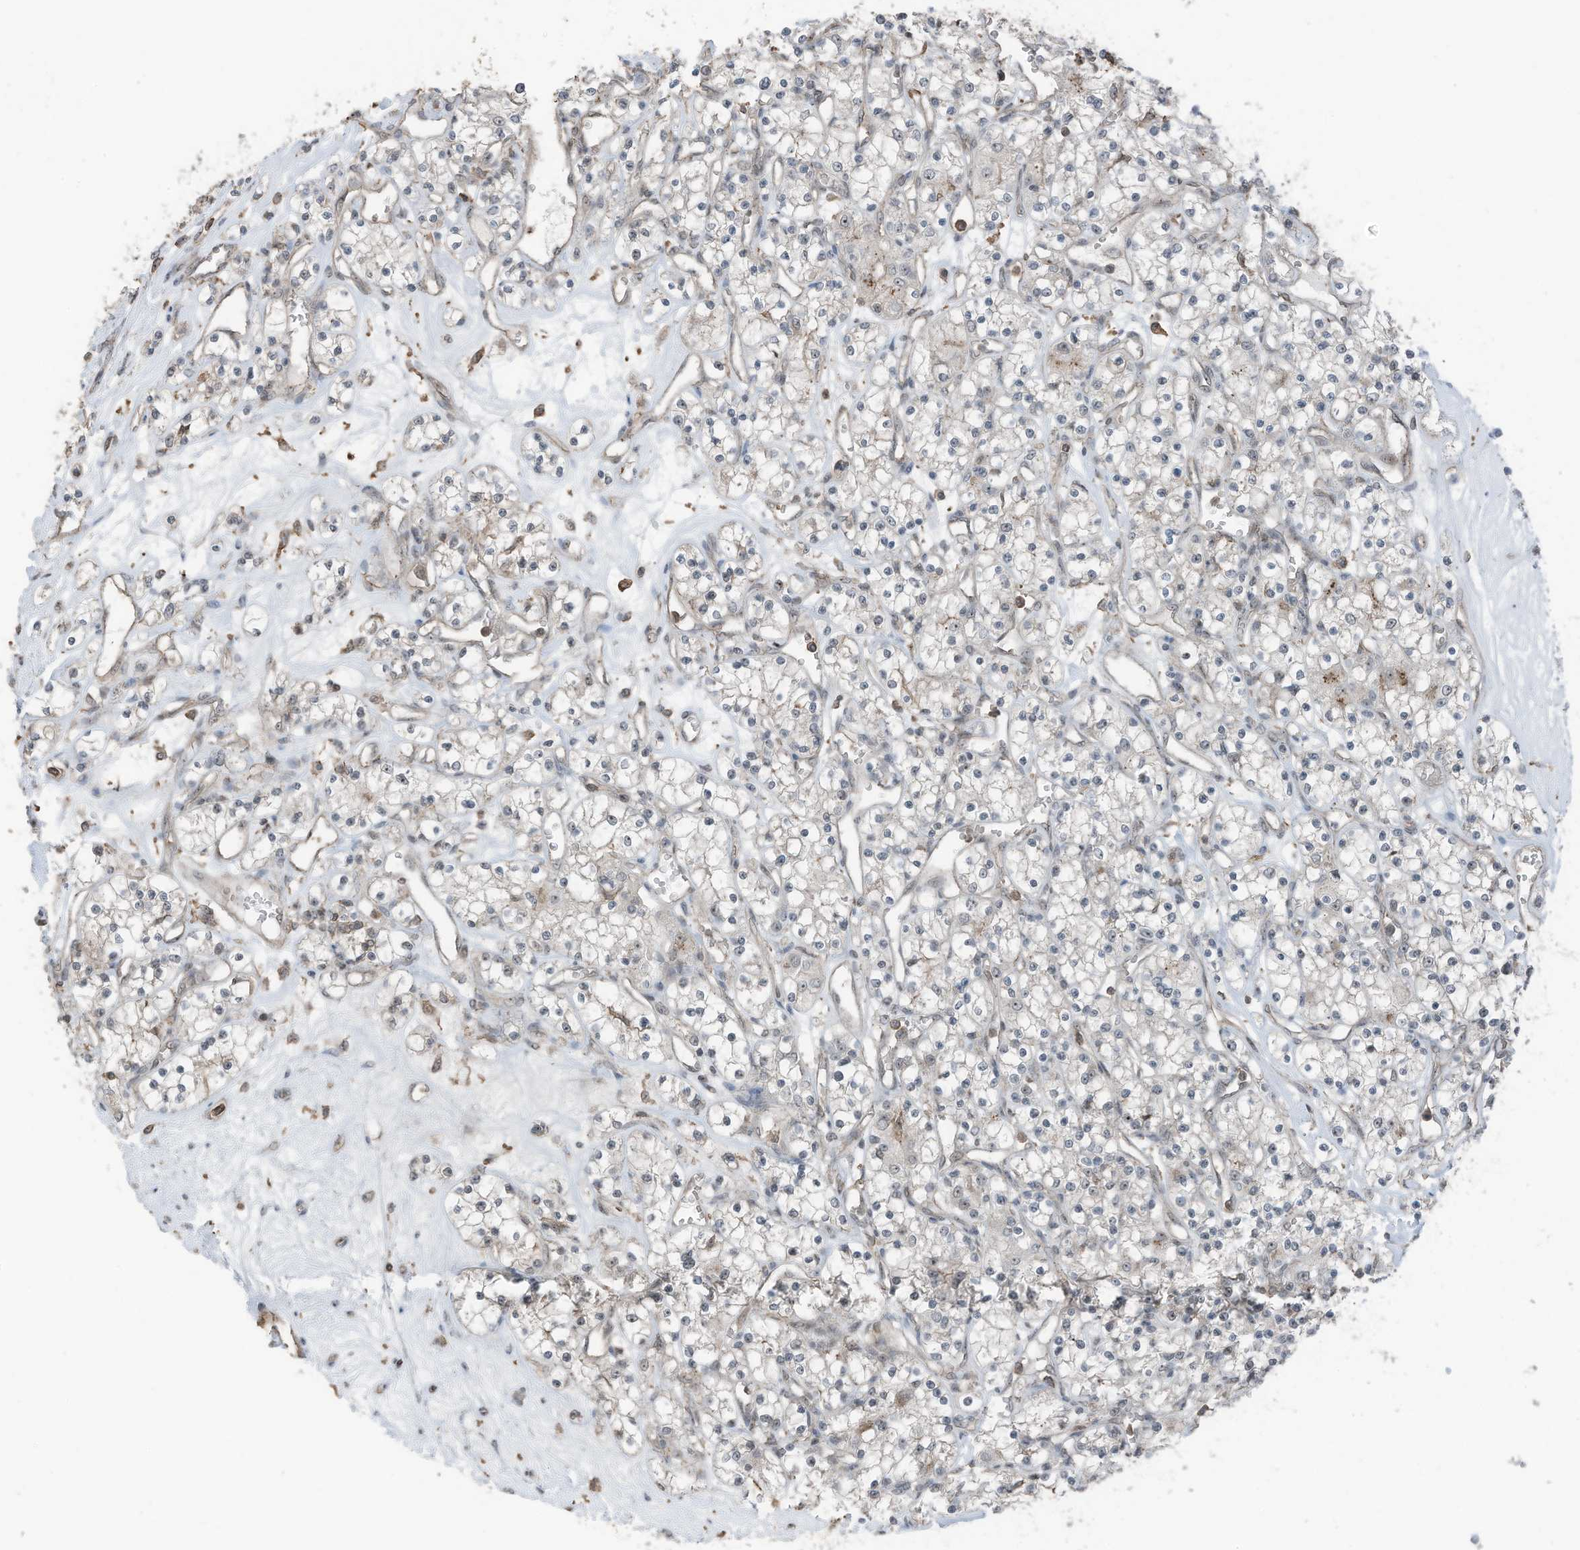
{"staining": {"intensity": "moderate", "quantity": "<25%", "location": "nuclear"}, "tissue": "renal cancer", "cell_type": "Tumor cells", "image_type": "cancer", "snomed": [{"axis": "morphology", "description": "Adenocarcinoma, NOS"}, {"axis": "topography", "description": "Kidney"}], "caption": "High-power microscopy captured an immunohistochemistry image of adenocarcinoma (renal), revealing moderate nuclear staining in approximately <25% of tumor cells.", "gene": "UTP3", "patient": {"sex": "female", "age": 59}}